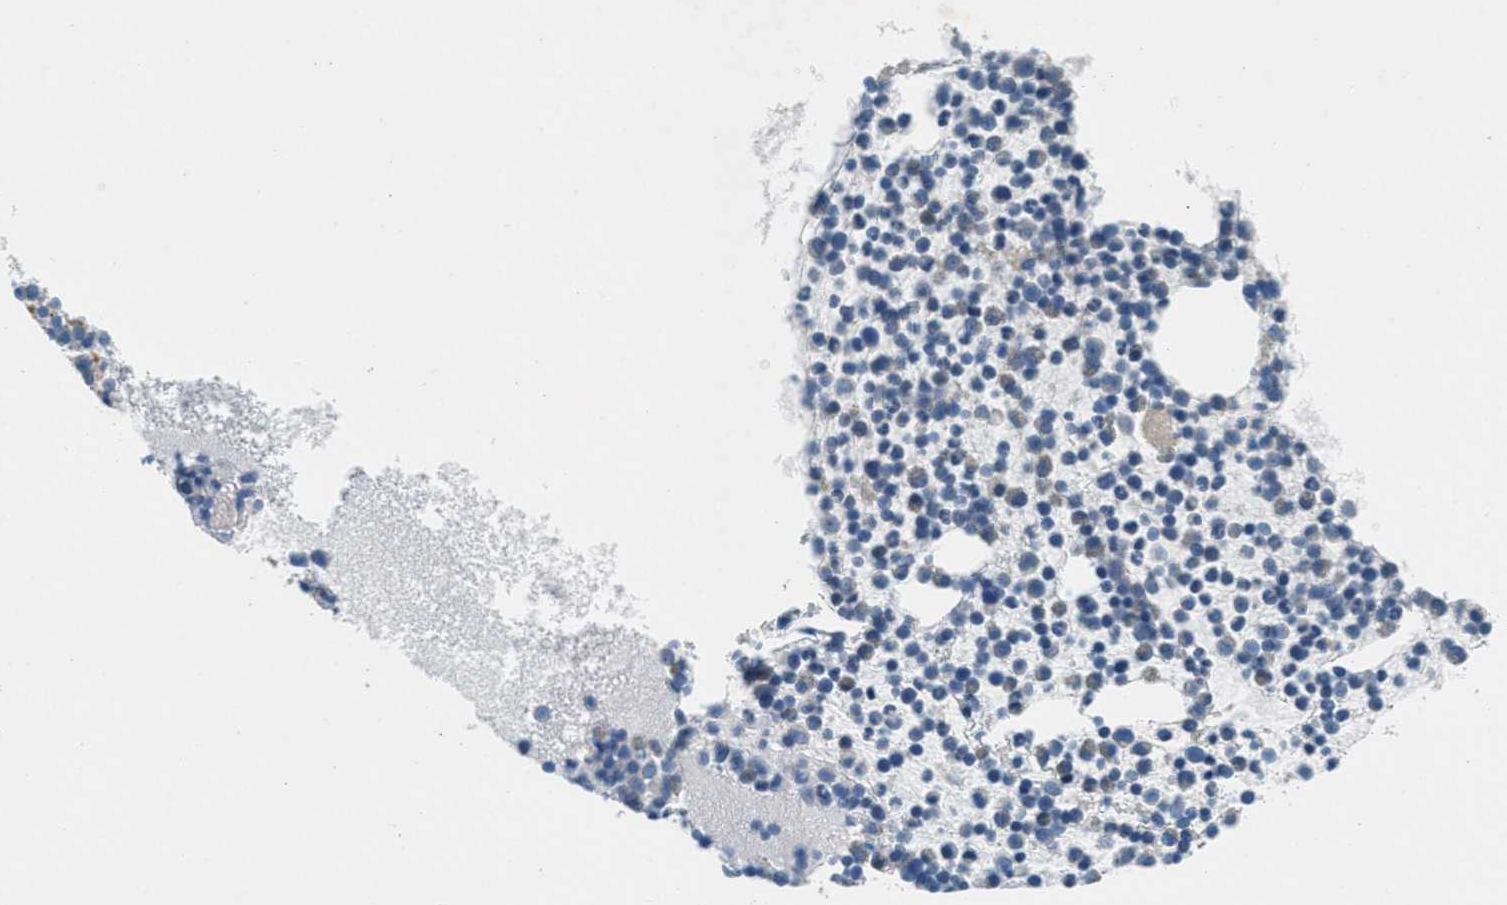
{"staining": {"intensity": "strong", "quantity": "<25%", "location": "nuclear"}, "tissue": "bone marrow", "cell_type": "Hematopoietic cells", "image_type": "normal", "snomed": [{"axis": "morphology", "description": "Normal tissue, NOS"}, {"axis": "morphology", "description": "Inflammation, NOS"}, {"axis": "topography", "description": "Bone marrow"}], "caption": "This histopathology image shows immunohistochemistry staining of normal human bone marrow, with medium strong nuclear staining in about <25% of hematopoietic cells.", "gene": "CLEC2D", "patient": {"sex": "male", "age": 58}}